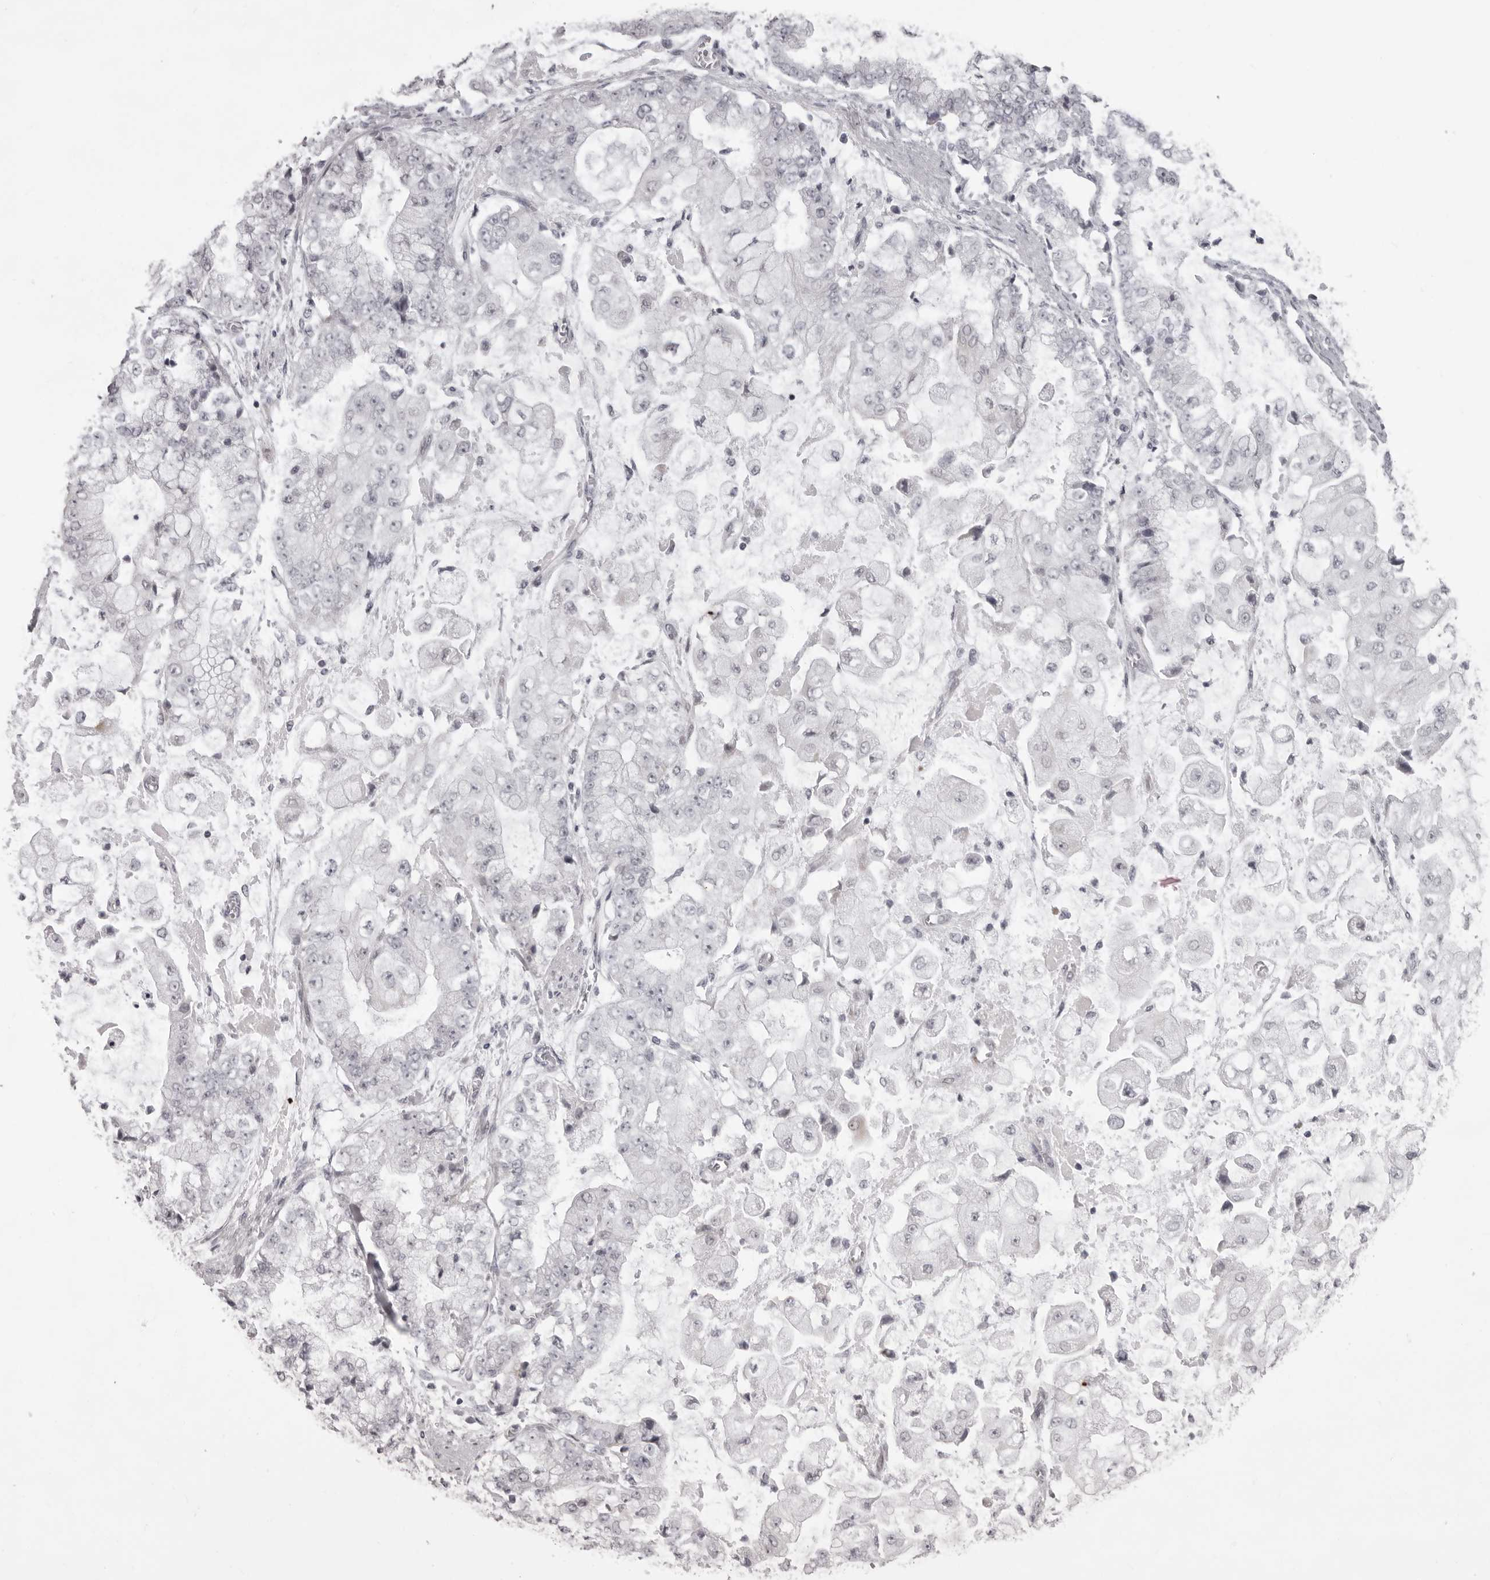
{"staining": {"intensity": "negative", "quantity": "none", "location": "none"}, "tissue": "stomach cancer", "cell_type": "Tumor cells", "image_type": "cancer", "snomed": [{"axis": "morphology", "description": "Adenocarcinoma, NOS"}, {"axis": "topography", "description": "Stomach"}], "caption": "DAB immunohistochemical staining of human stomach adenocarcinoma reveals no significant expression in tumor cells.", "gene": "NUDT18", "patient": {"sex": "male", "age": 76}}